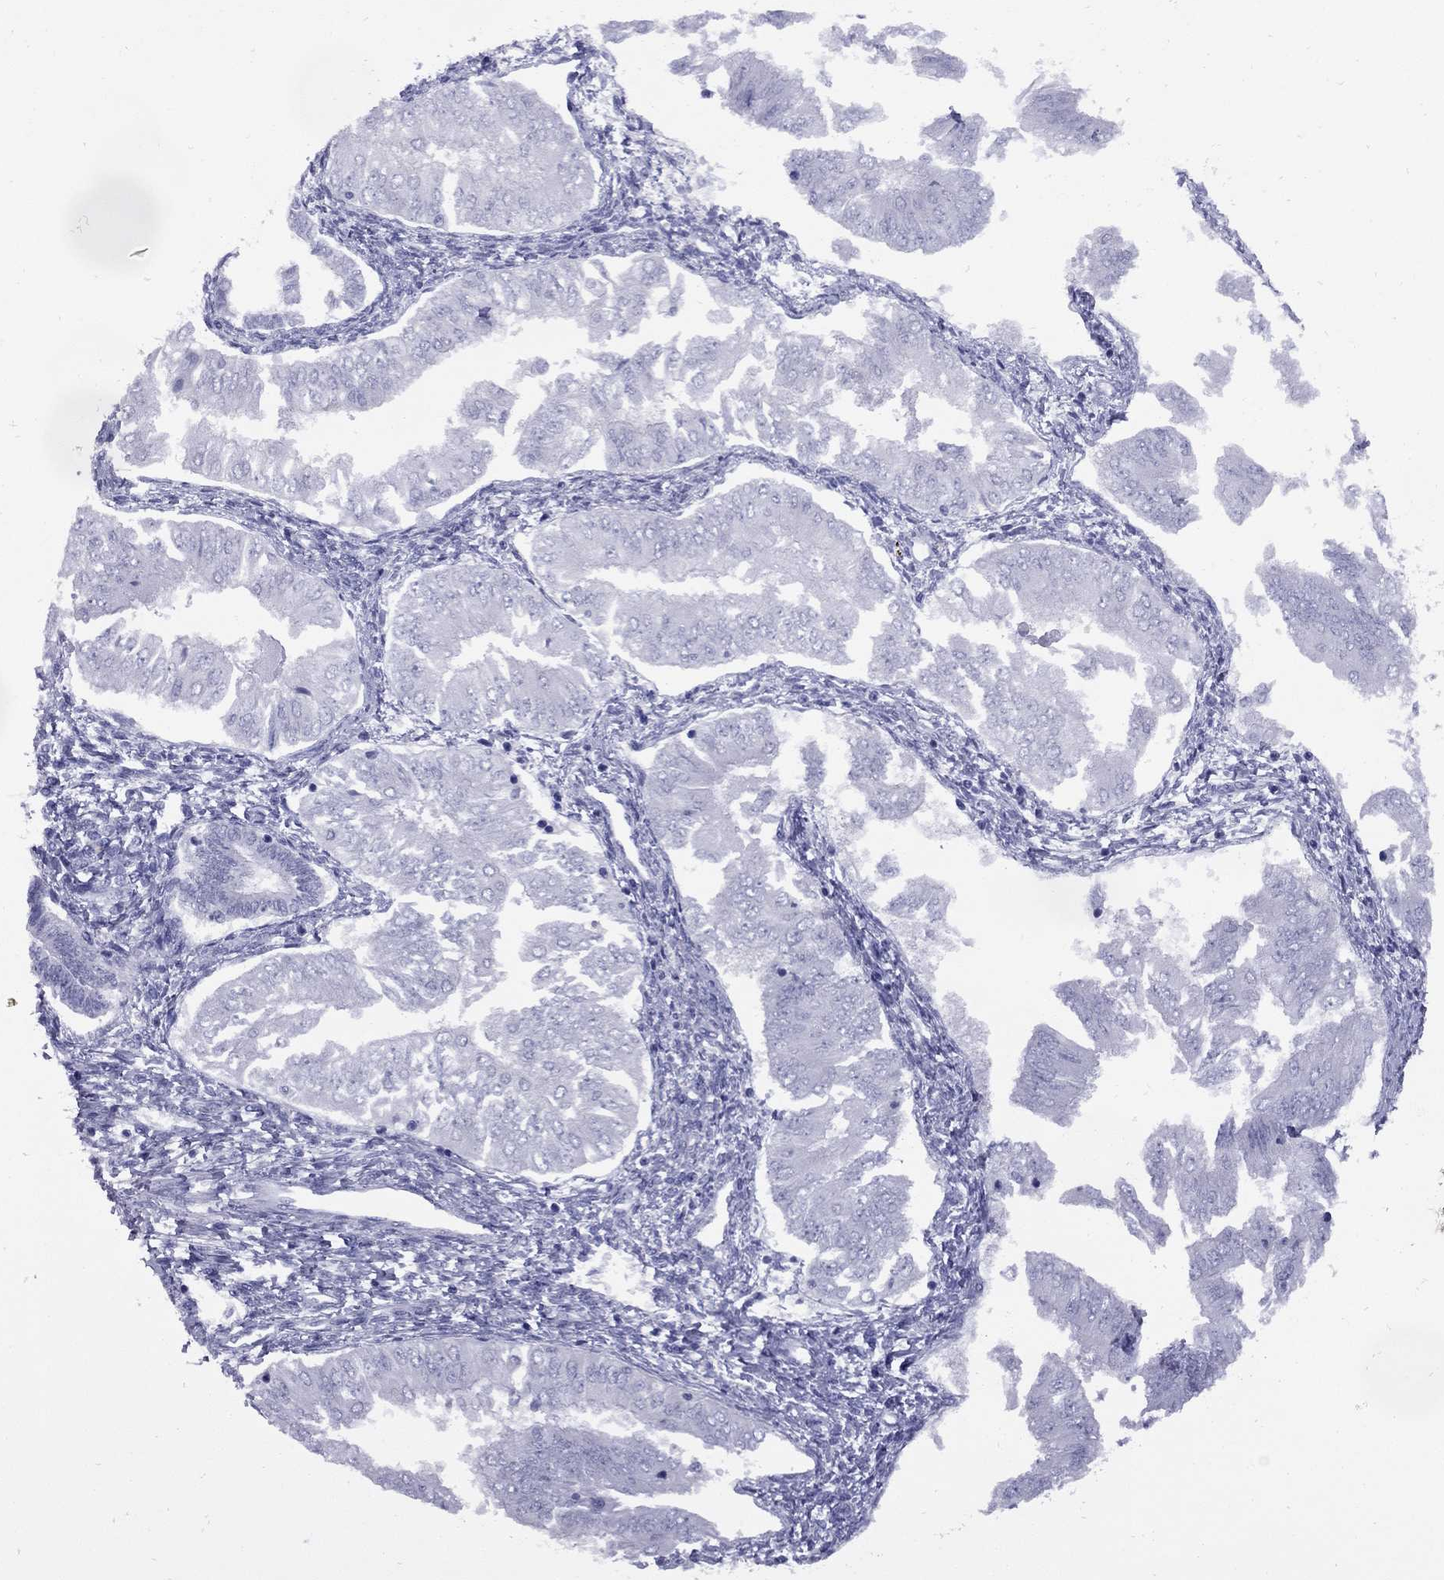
{"staining": {"intensity": "negative", "quantity": "none", "location": "none"}, "tissue": "endometrial cancer", "cell_type": "Tumor cells", "image_type": "cancer", "snomed": [{"axis": "morphology", "description": "Adenocarcinoma, NOS"}, {"axis": "topography", "description": "Endometrium"}], "caption": "High power microscopy histopathology image of an immunohistochemistry image of endometrial cancer (adenocarcinoma), revealing no significant staining in tumor cells.", "gene": "EPPIN", "patient": {"sex": "female", "age": 53}}